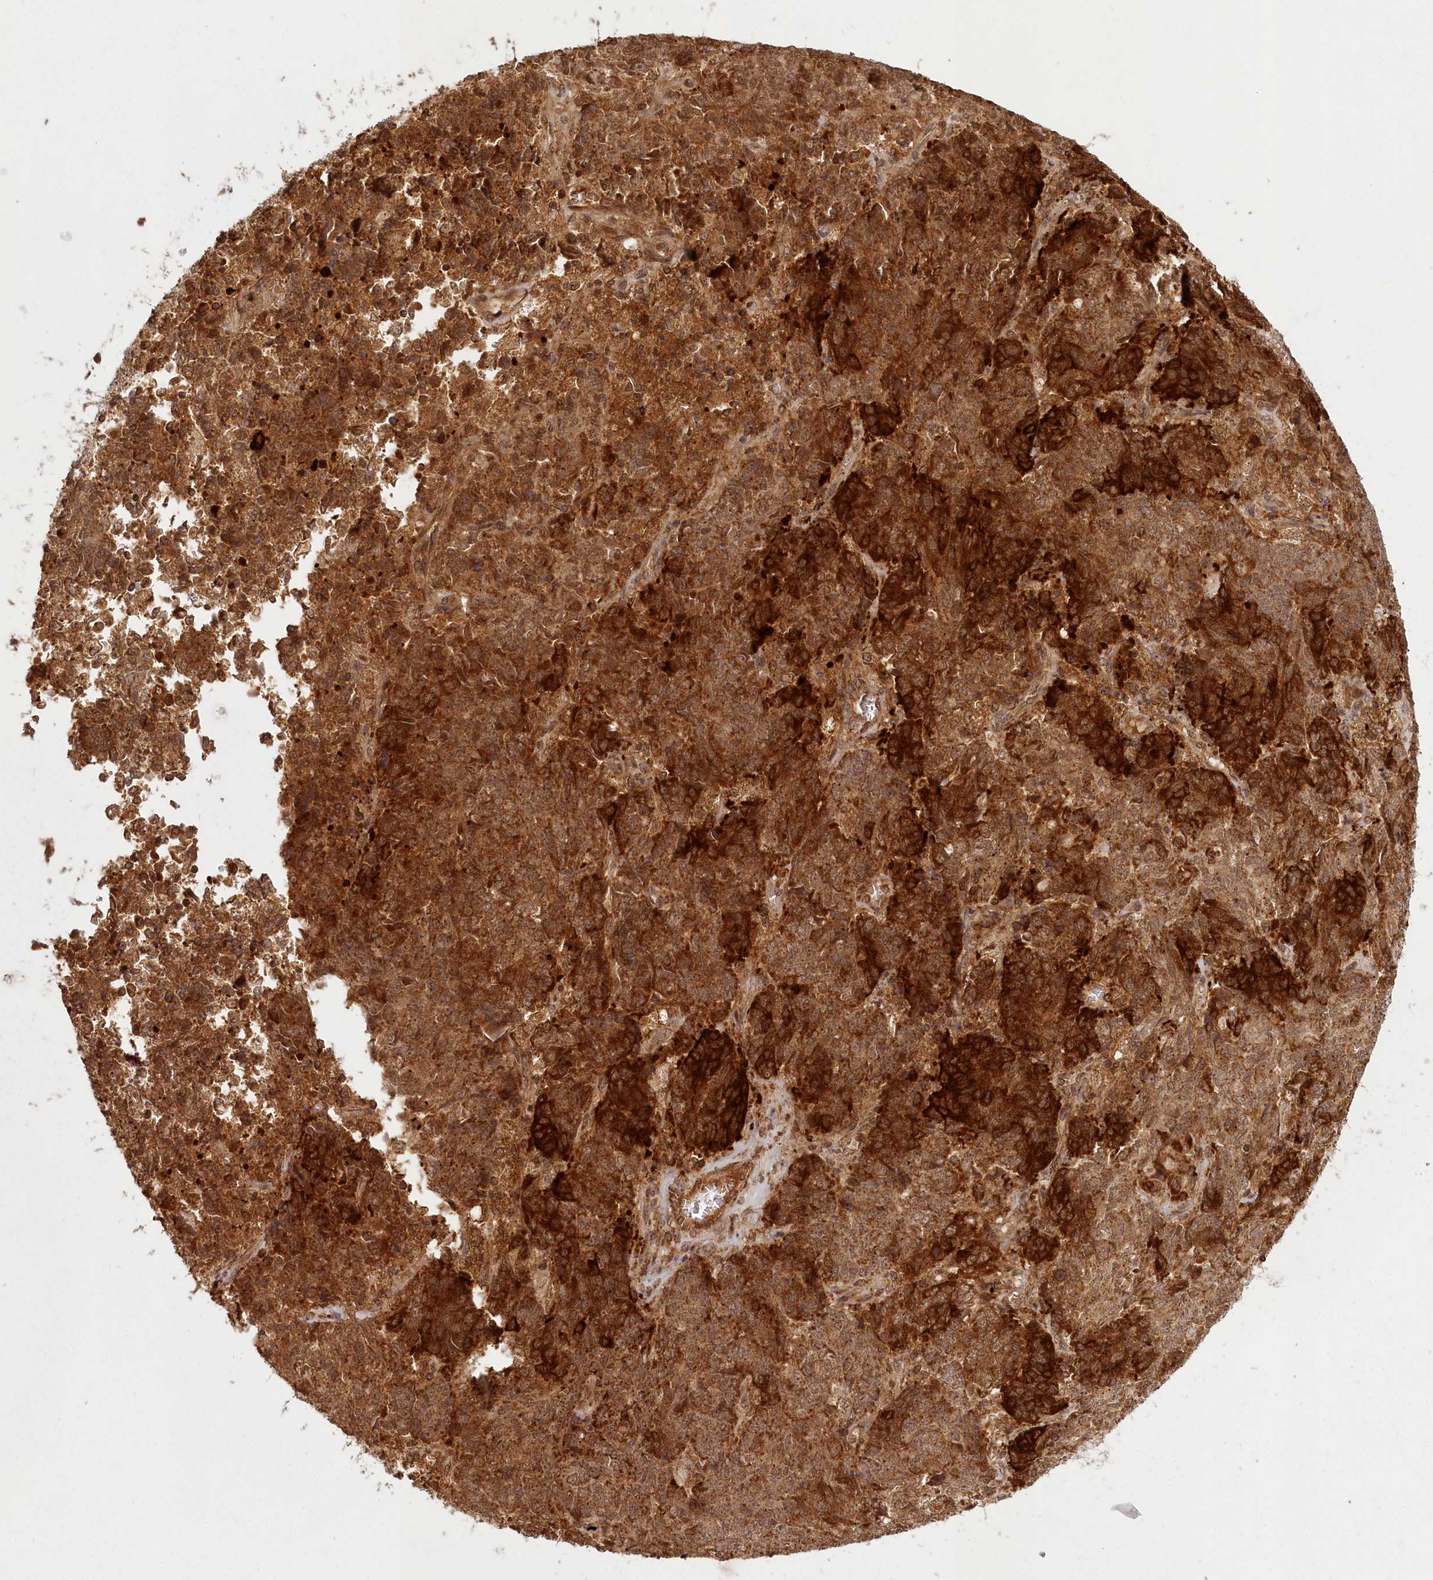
{"staining": {"intensity": "strong", "quantity": ">75%", "location": "cytoplasmic/membranous"}, "tissue": "endometrial cancer", "cell_type": "Tumor cells", "image_type": "cancer", "snomed": [{"axis": "morphology", "description": "Adenocarcinoma, NOS"}, {"axis": "topography", "description": "Endometrium"}], "caption": "The immunohistochemical stain highlights strong cytoplasmic/membranous positivity in tumor cells of adenocarcinoma (endometrial) tissue.", "gene": "MICU1", "patient": {"sex": "female", "age": 80}}